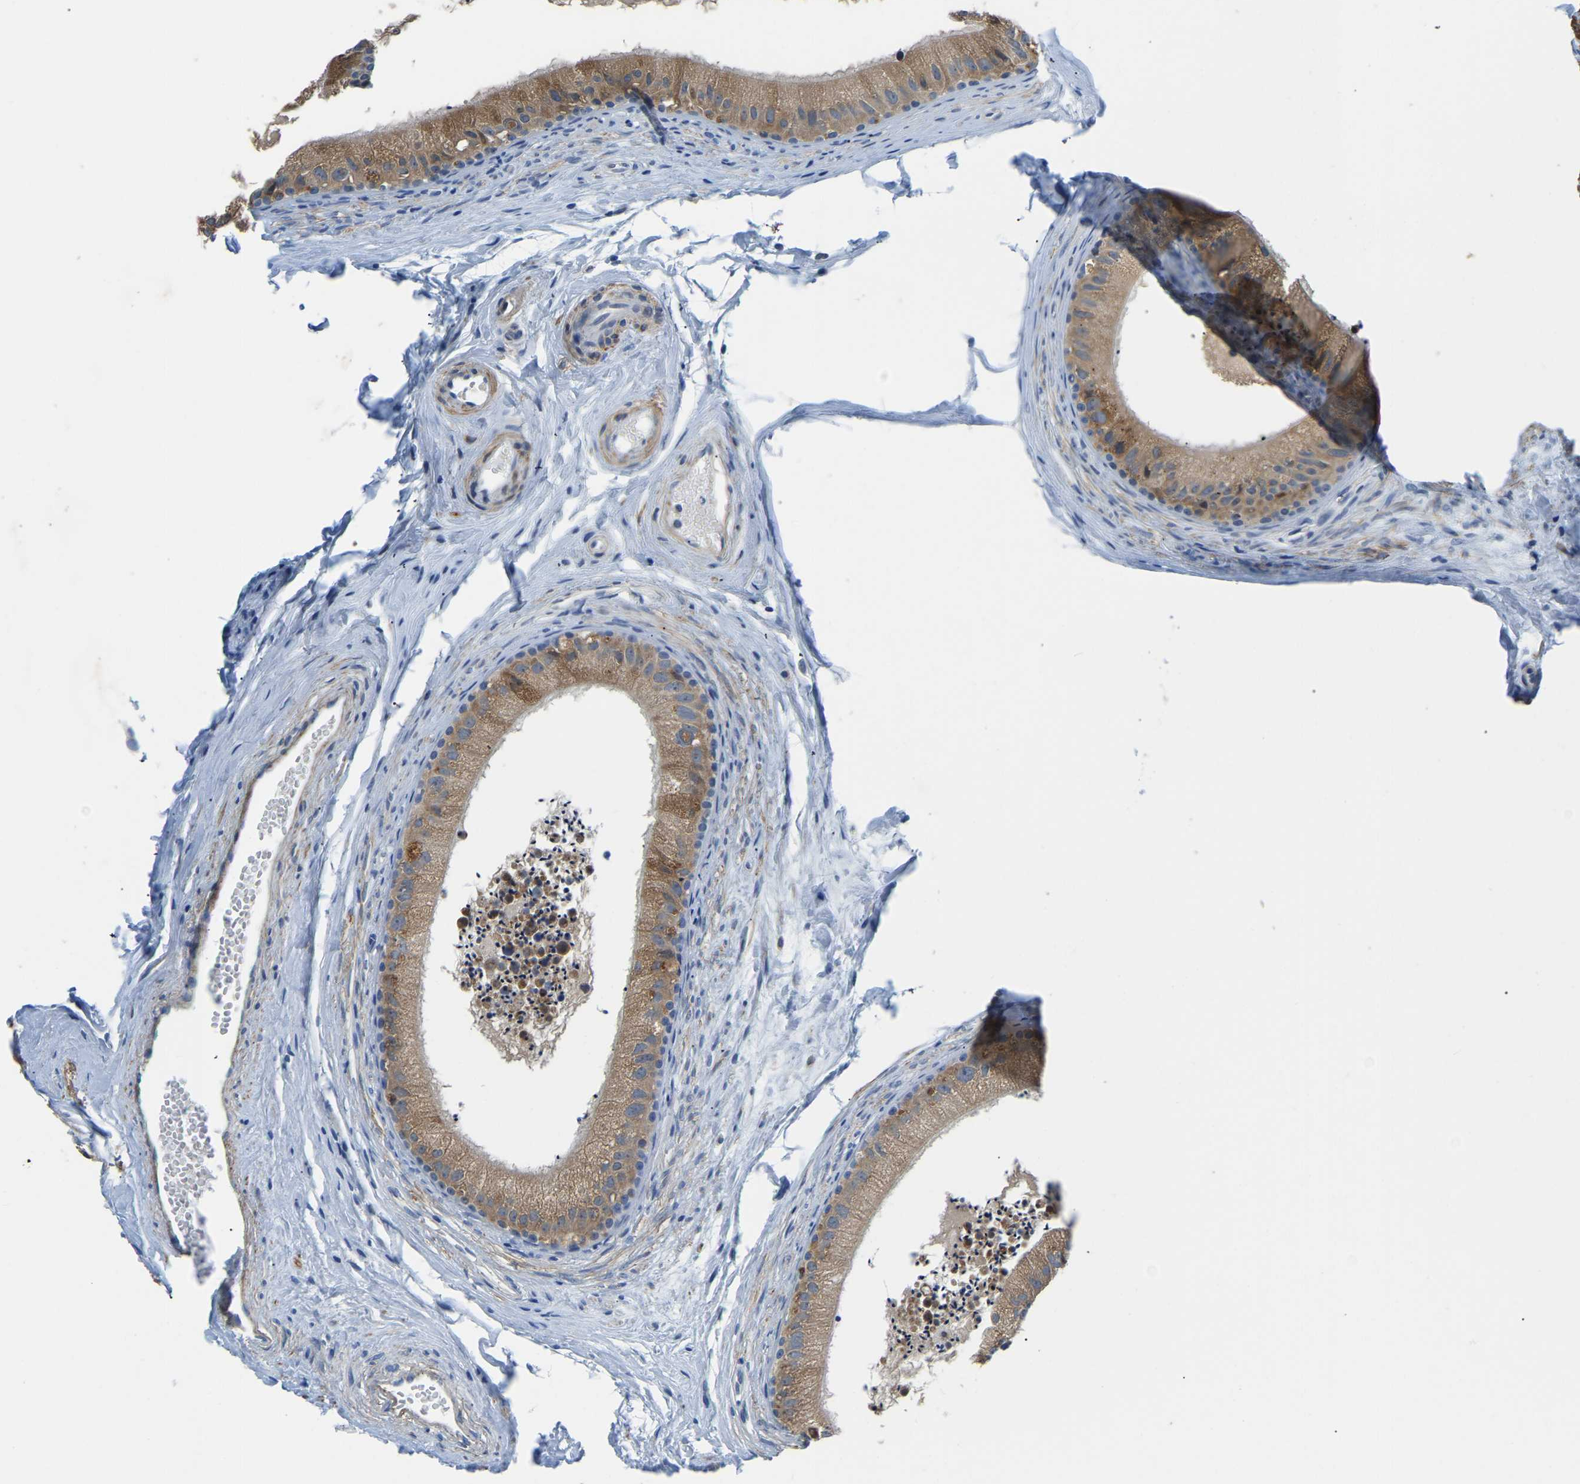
{"staining": {"intensity": "moderate", "quantity": ">75%", "location": "cytoplasmic/membranous"}, "tissue": "epididymis", "cell_type": "Glandular cells", "image_type": "normal", "snomed": [{"axis": "morphology", "description": "Normal tissue, NOS"}, {"axis": "topography", "description": "Epididymis"}], "caption": "Protein expression analysis of normal human epididymis reveals moderate cytoplasmic/membranous staining in about >75% of glandular cells. The staining was performed using DAB to visualize the protein expression in brown, while the nuclei were stained in blue with hematoxylin (Magnification: 20x).", "gene": "LIAS", "patient": {"sex": "male", "age": 56}}